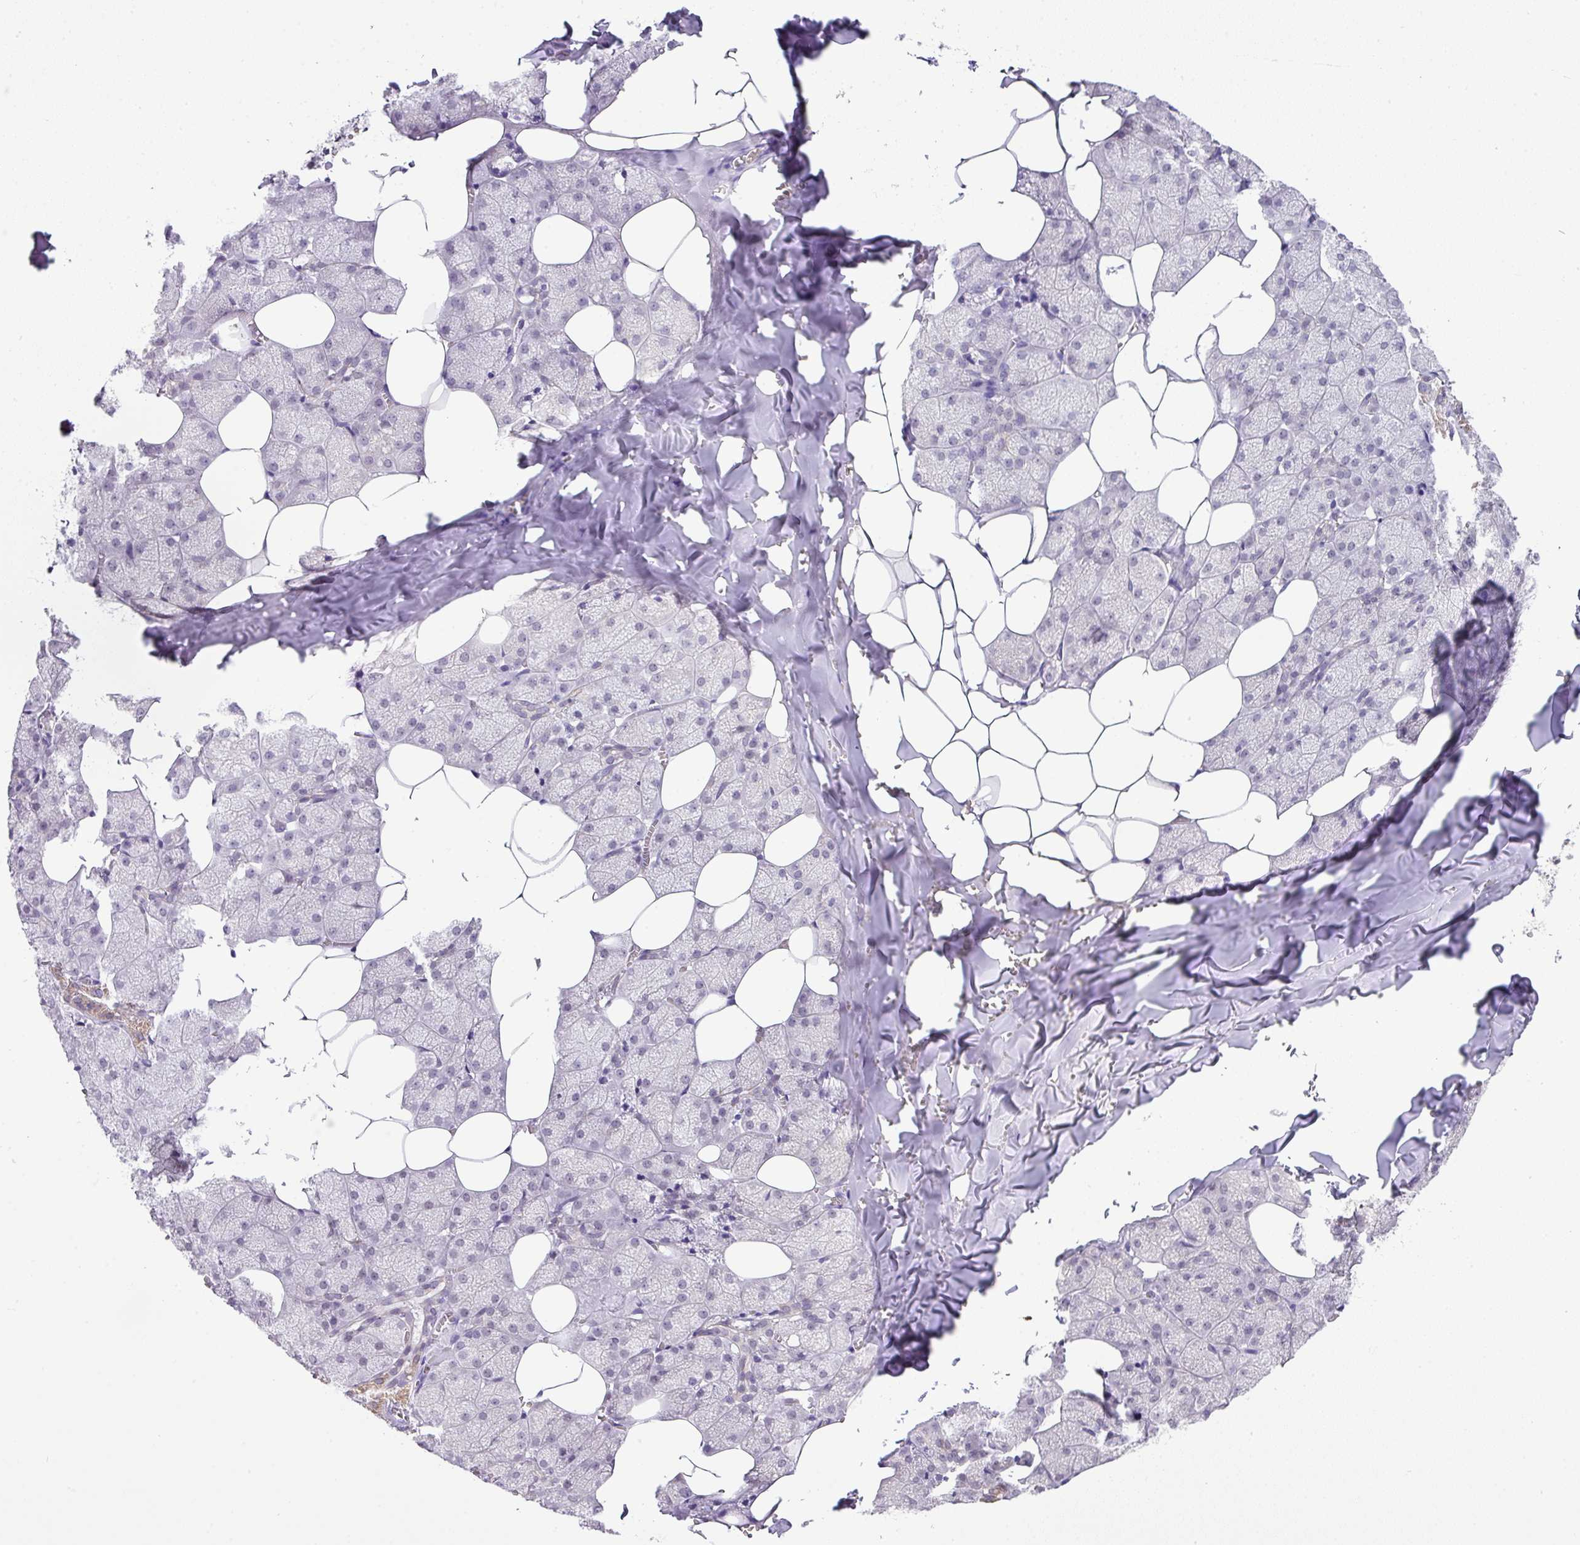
{"staining": {"intensity": "moderate", "quantity": "<25%", "location": "cytoplasmic/membranous,nuclear"}, "tissue": "salivary gland", "cell_type": "Glandular cells", "image_type": "normal", "snomed": [{"axis": "morphology", "description": "Normal tissue, NOS"}, {"axis": "topography", "description": "Salivary gland"}, {"axis": "topography", "description": "Peripheral nerve tissue"}], "caption": "Moderate cytoplasmic/membranous,nuclear expression for a protein is seen in approximately <25% of glandular cells of unremarkable salivary gland using immunohistochemistry (IHC).", "gene": "BCL11A", "patient": {"sex": "male", "age": 38}}